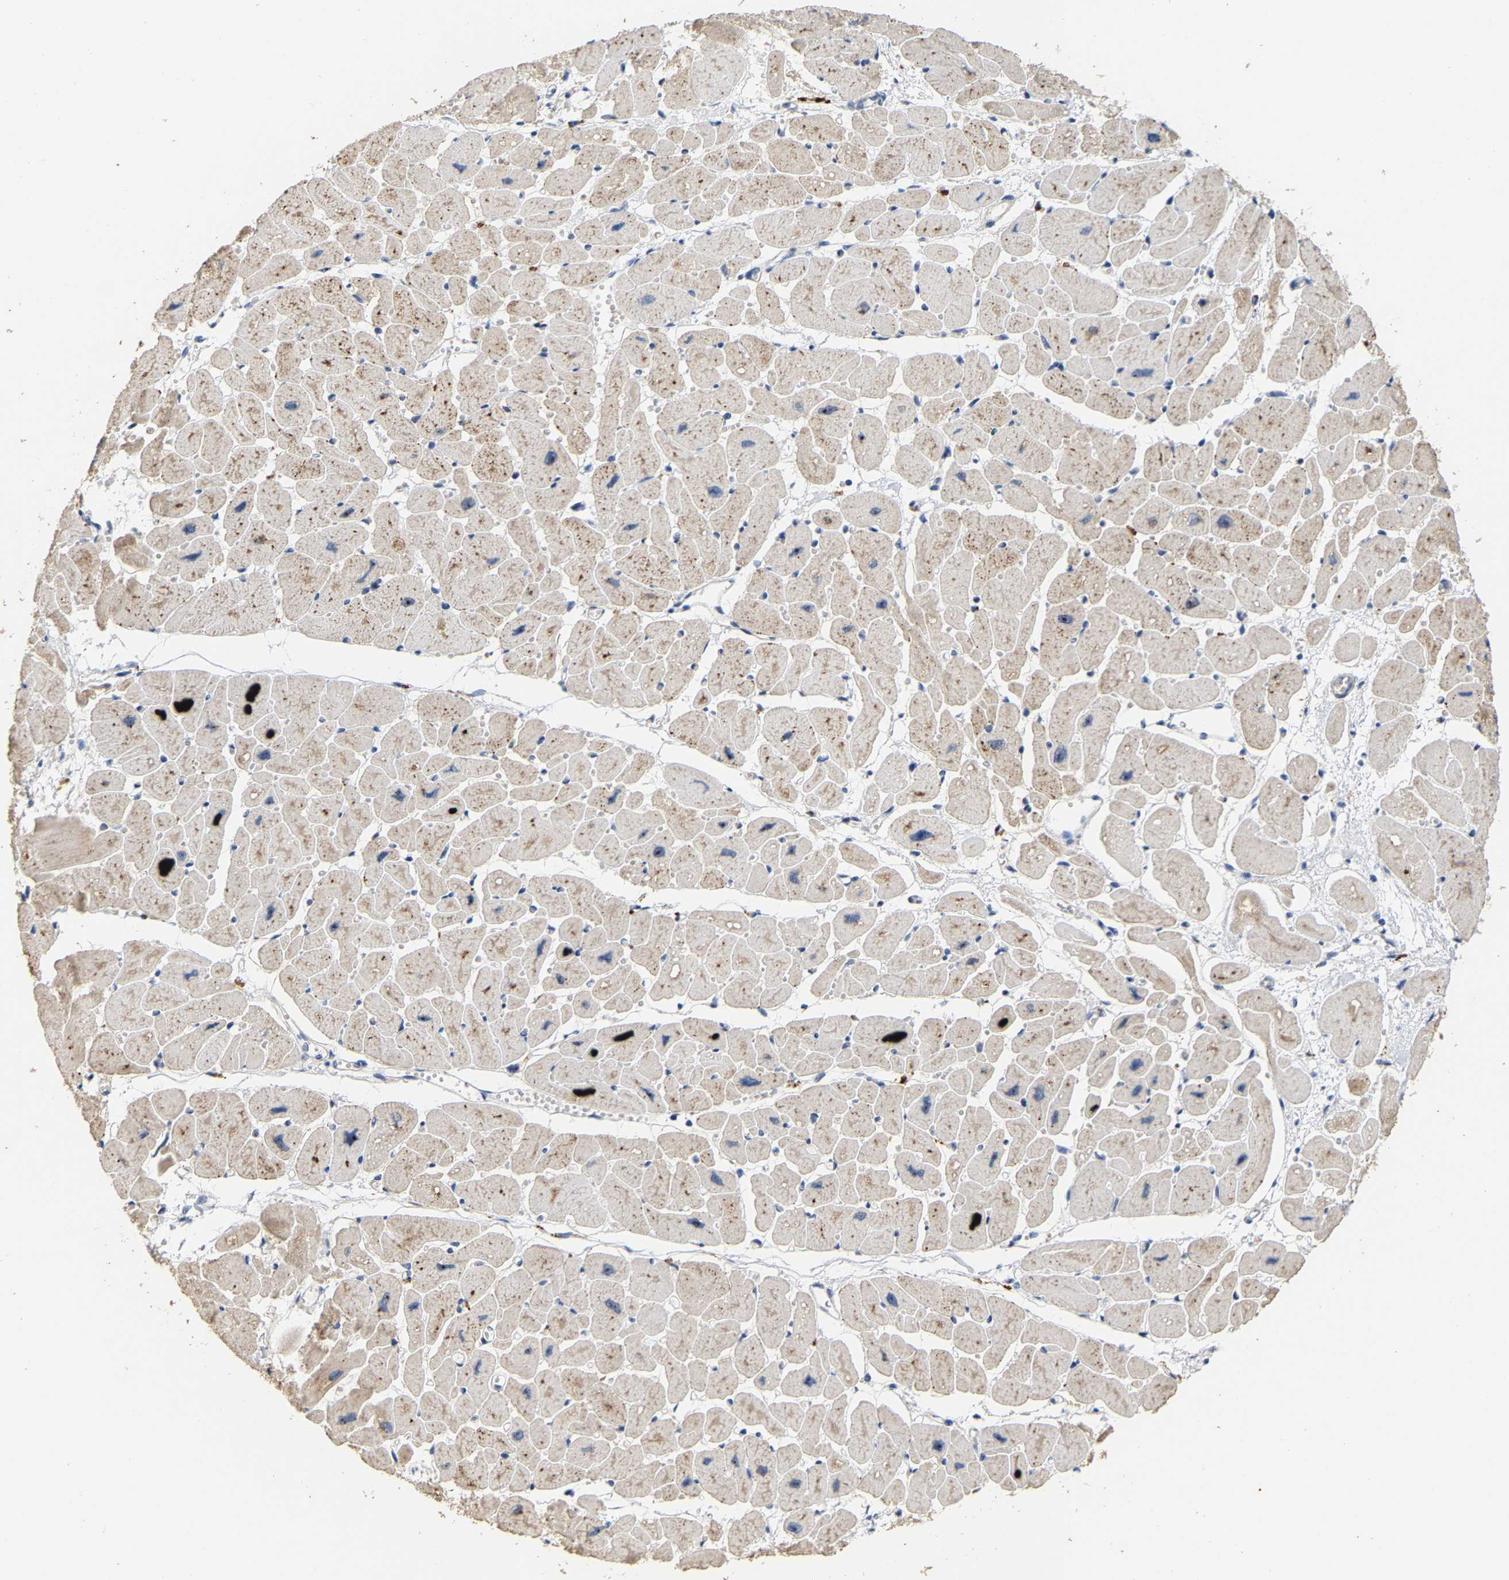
{"staining": {"intensity": "moderate", "quantity": "25%-75%", "location": "cytoplasmic/membranous"}, "tissue": "heart muscle", "cell_type": "Cardiomyocytes", "image_type": "normal", "snomed": [{"axis": "morphology", "description": "Normal tissue, NOS"}, {"axis": "topography", "description": "Heart"}], "caption": "Heart muscle stained for a protein reveals moderate cytoplasmic/membranous positivity in cardiomyocytes. (brown staining indicates protein expression, while blue staining denotes nuclei).", "gene": "NOP58", "patient": {"sex": "female", "age": 54}}